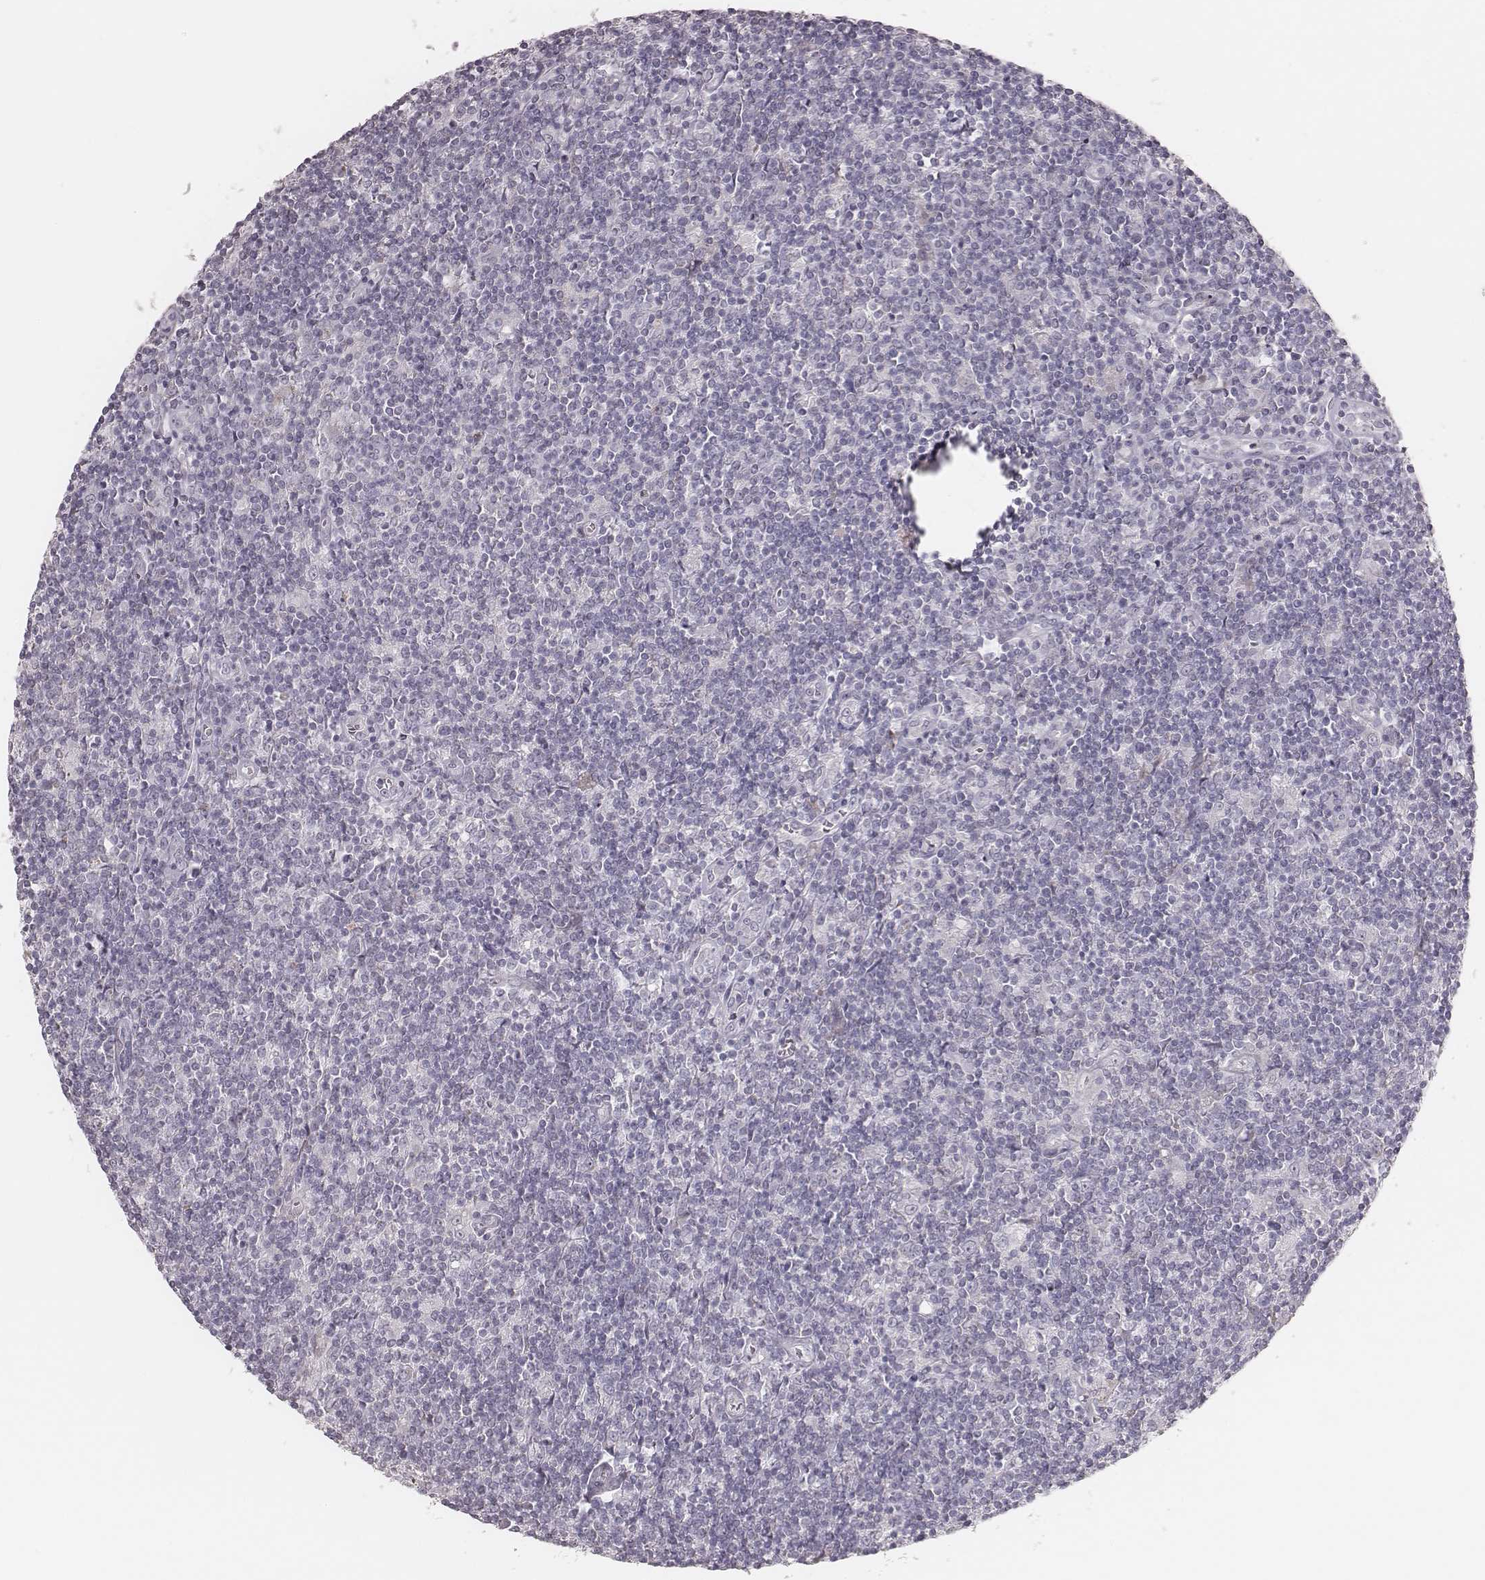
{"staining": {"intensity": "negative", "quantity": "none", "location": "none"}, "tissue": "lymphoma", "cell_type": "Tumor cells", "image_type": "cancer", "snomed": [{"axis": "morphology", "description": "Hodgkin's disease, NOS"}, {"axis": "topography", "description": "Lymph node"}], "caption": "Tumor cells show no significant protein positivity in lymphoma.", "gene": "KIF5C", "patient": {"sex": "male", "age": 40}}